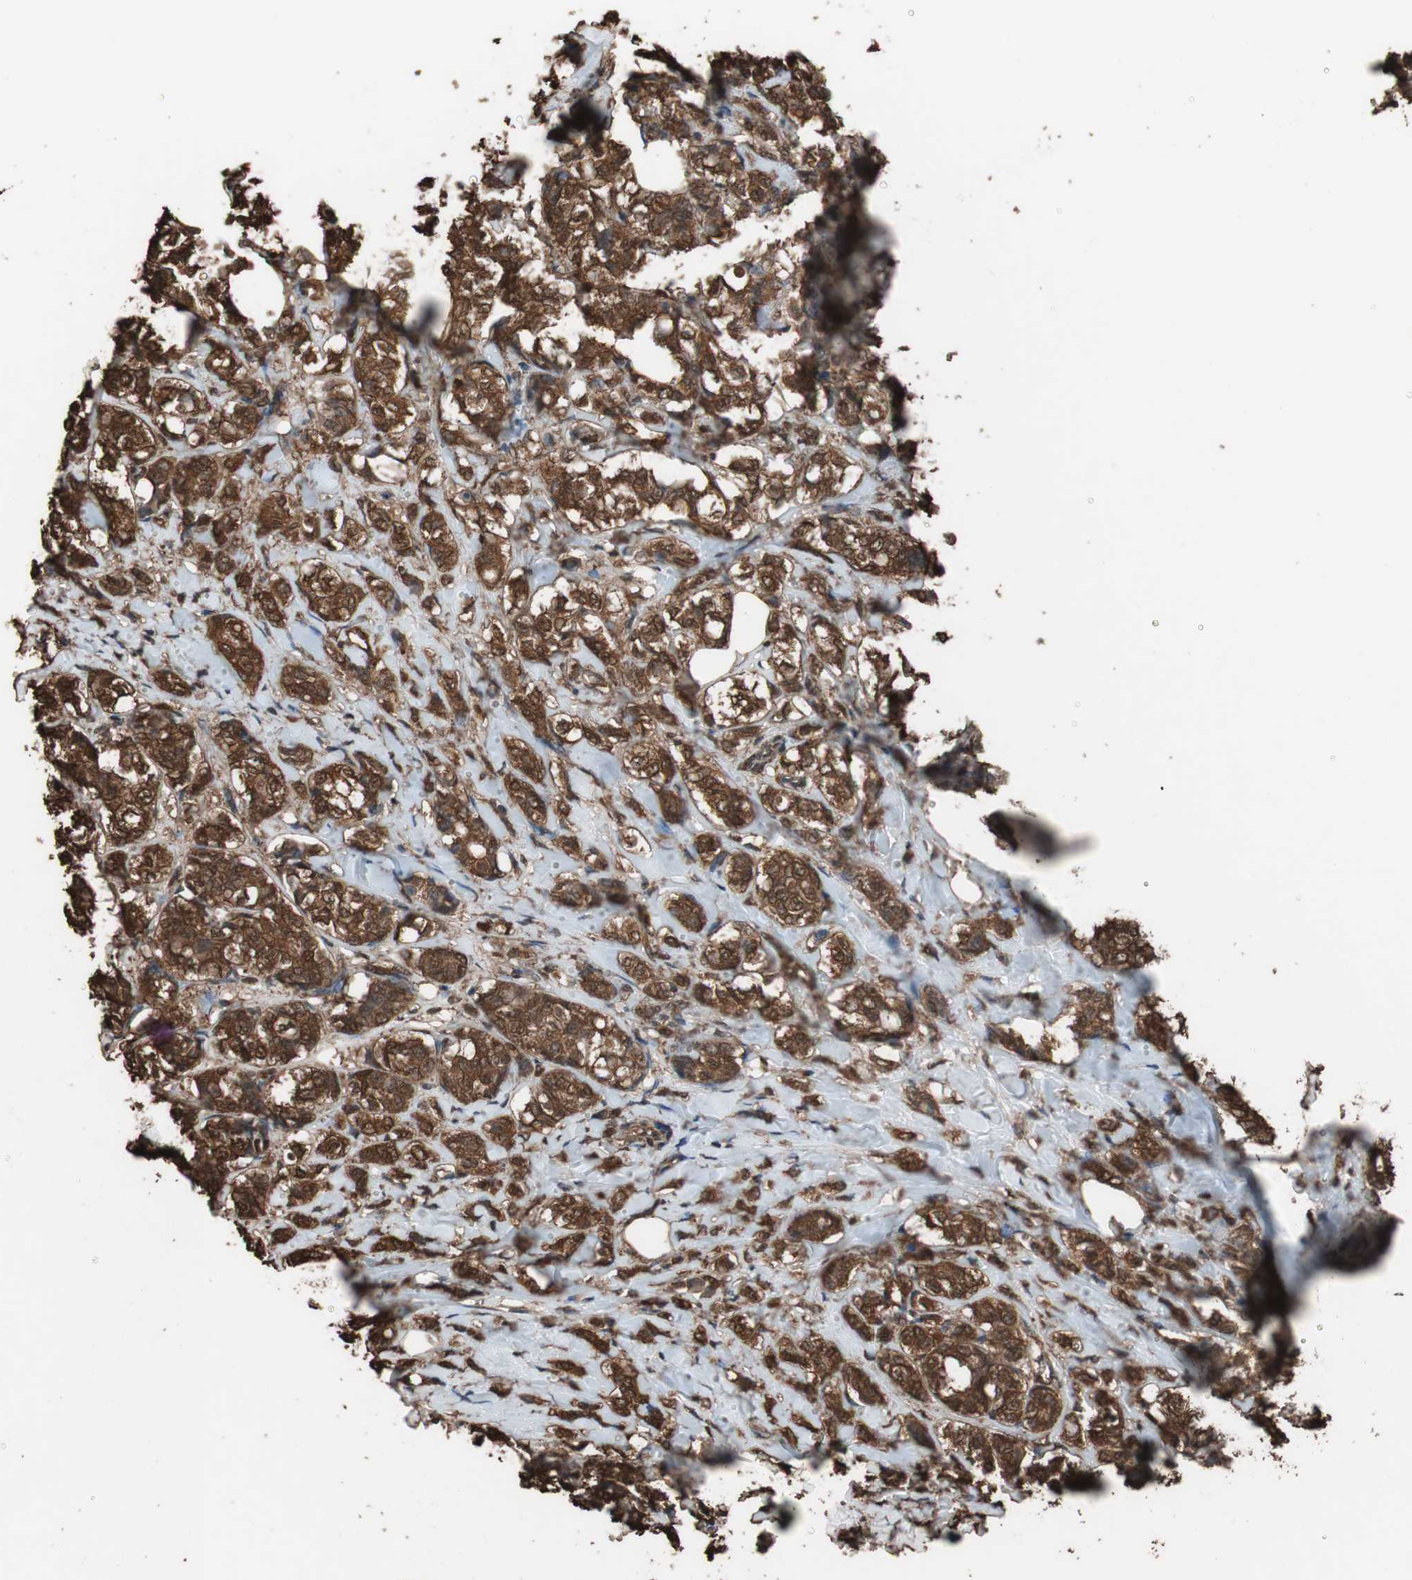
{"staining": {"intensity": "strong", "quantity": ">75%", "location": "cytoplasmic/membranous,nuclear"}, "tissue": "breast cancer", "cell_type": "Tumor cells", "image_type": "cancer", "snomed": [{"axis": "morphology", "description": "Lobular carcinoma"}, {"axis": "topography", "description": "Breast"}], "caption": "DAB (3,3'-diaminobenzidine) immunohistochemical staining of human breast lobular carcinoma displays strong cytoplasmic/membranous and nuclear protein positivity in approximately >75% of tumor cells.", "gene": "CALM2", "patient": {"sex": "female", "age": 60}}